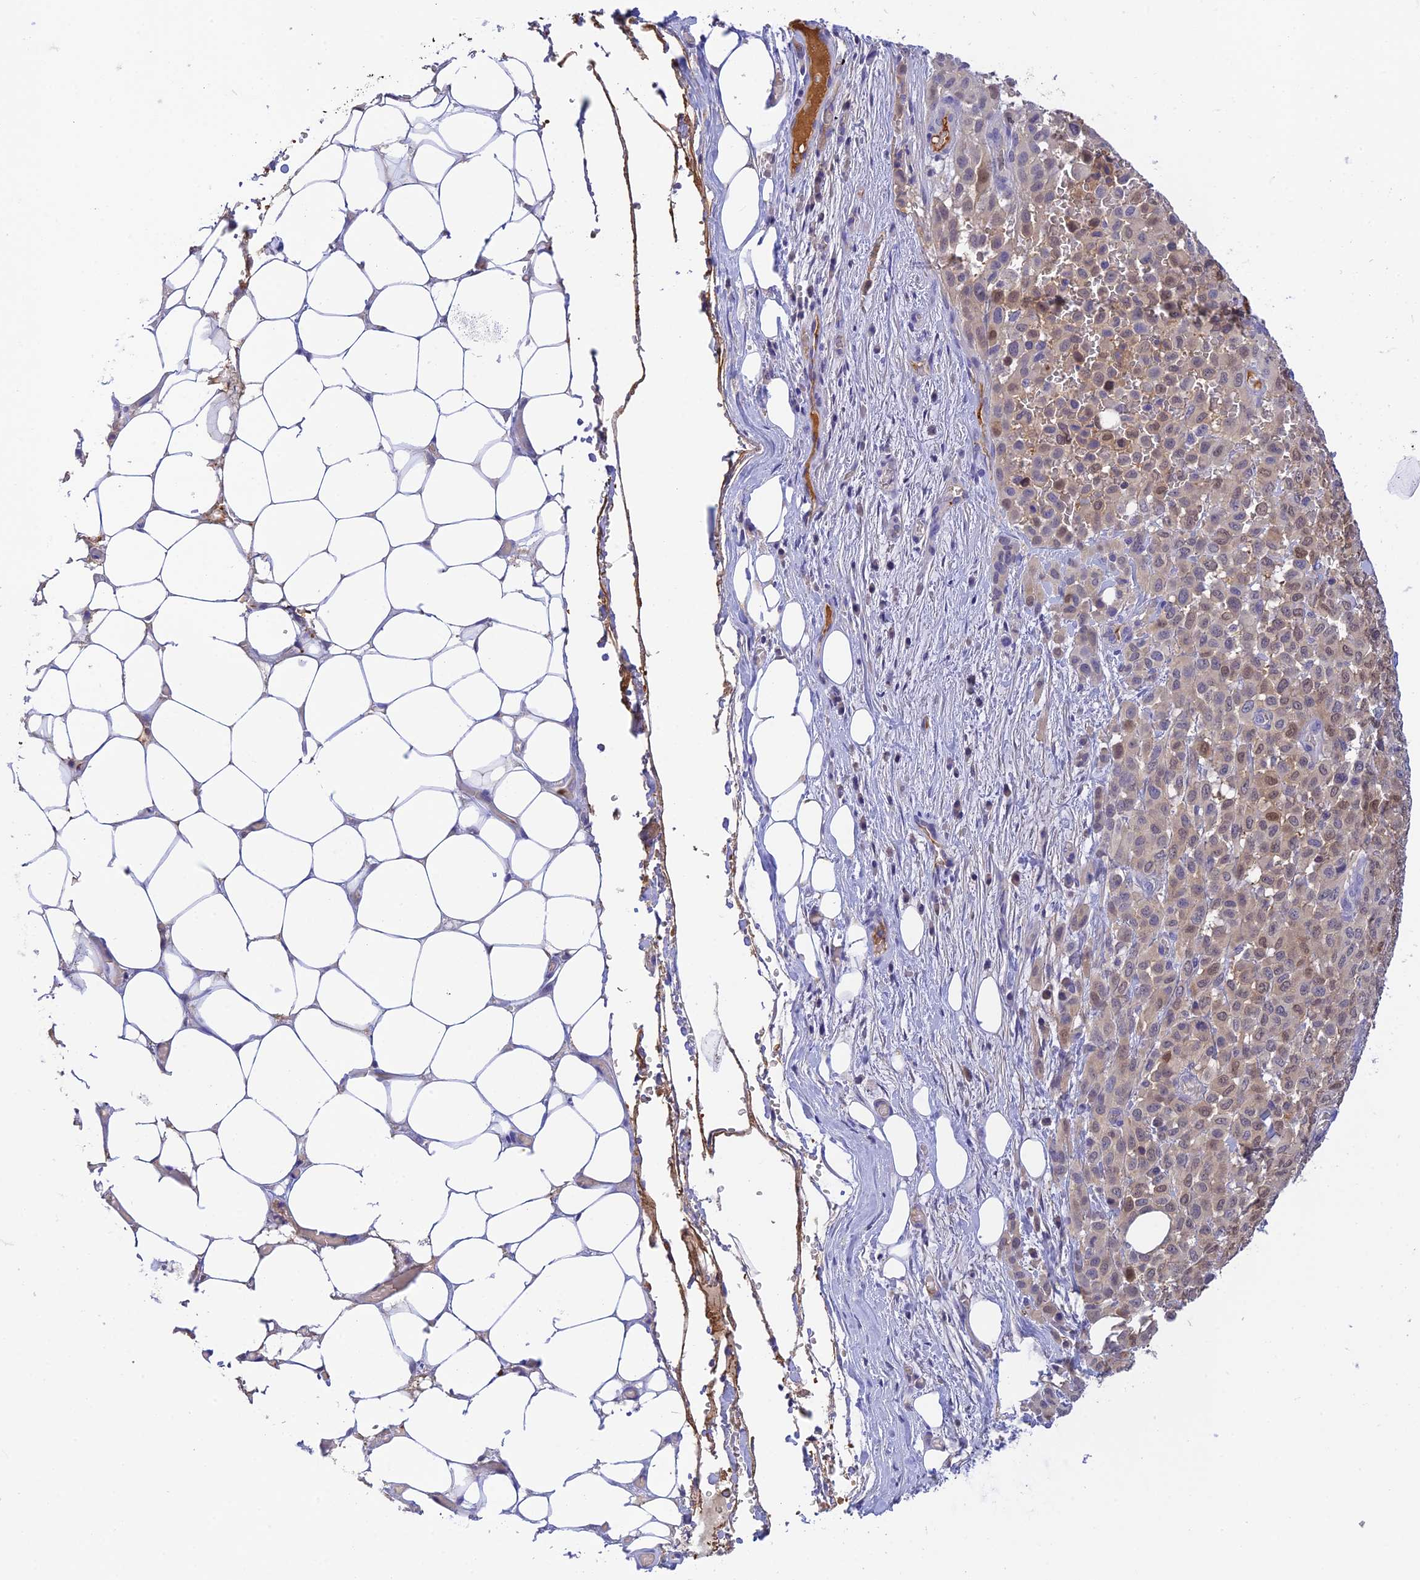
{"staining": {"intensity": "weak", "quantity": "<25%", "location": "nuclear"}, "tissue": "melanoma", "cell_type": "Tumor cells", "image_type": "cancer", "snomed": [{"axis": "morphology", "description": "Malignant melanoma, Metastatic site"}, {"axis": "topography", "description": "Skin"}], "caption": "Immunohistochemical staining of malignant melanoma (metastatic site) demonstrates no significant expression in tumor cells.", "gene": "HDHD2", "patient": {"sex": "female", "age": 81}}